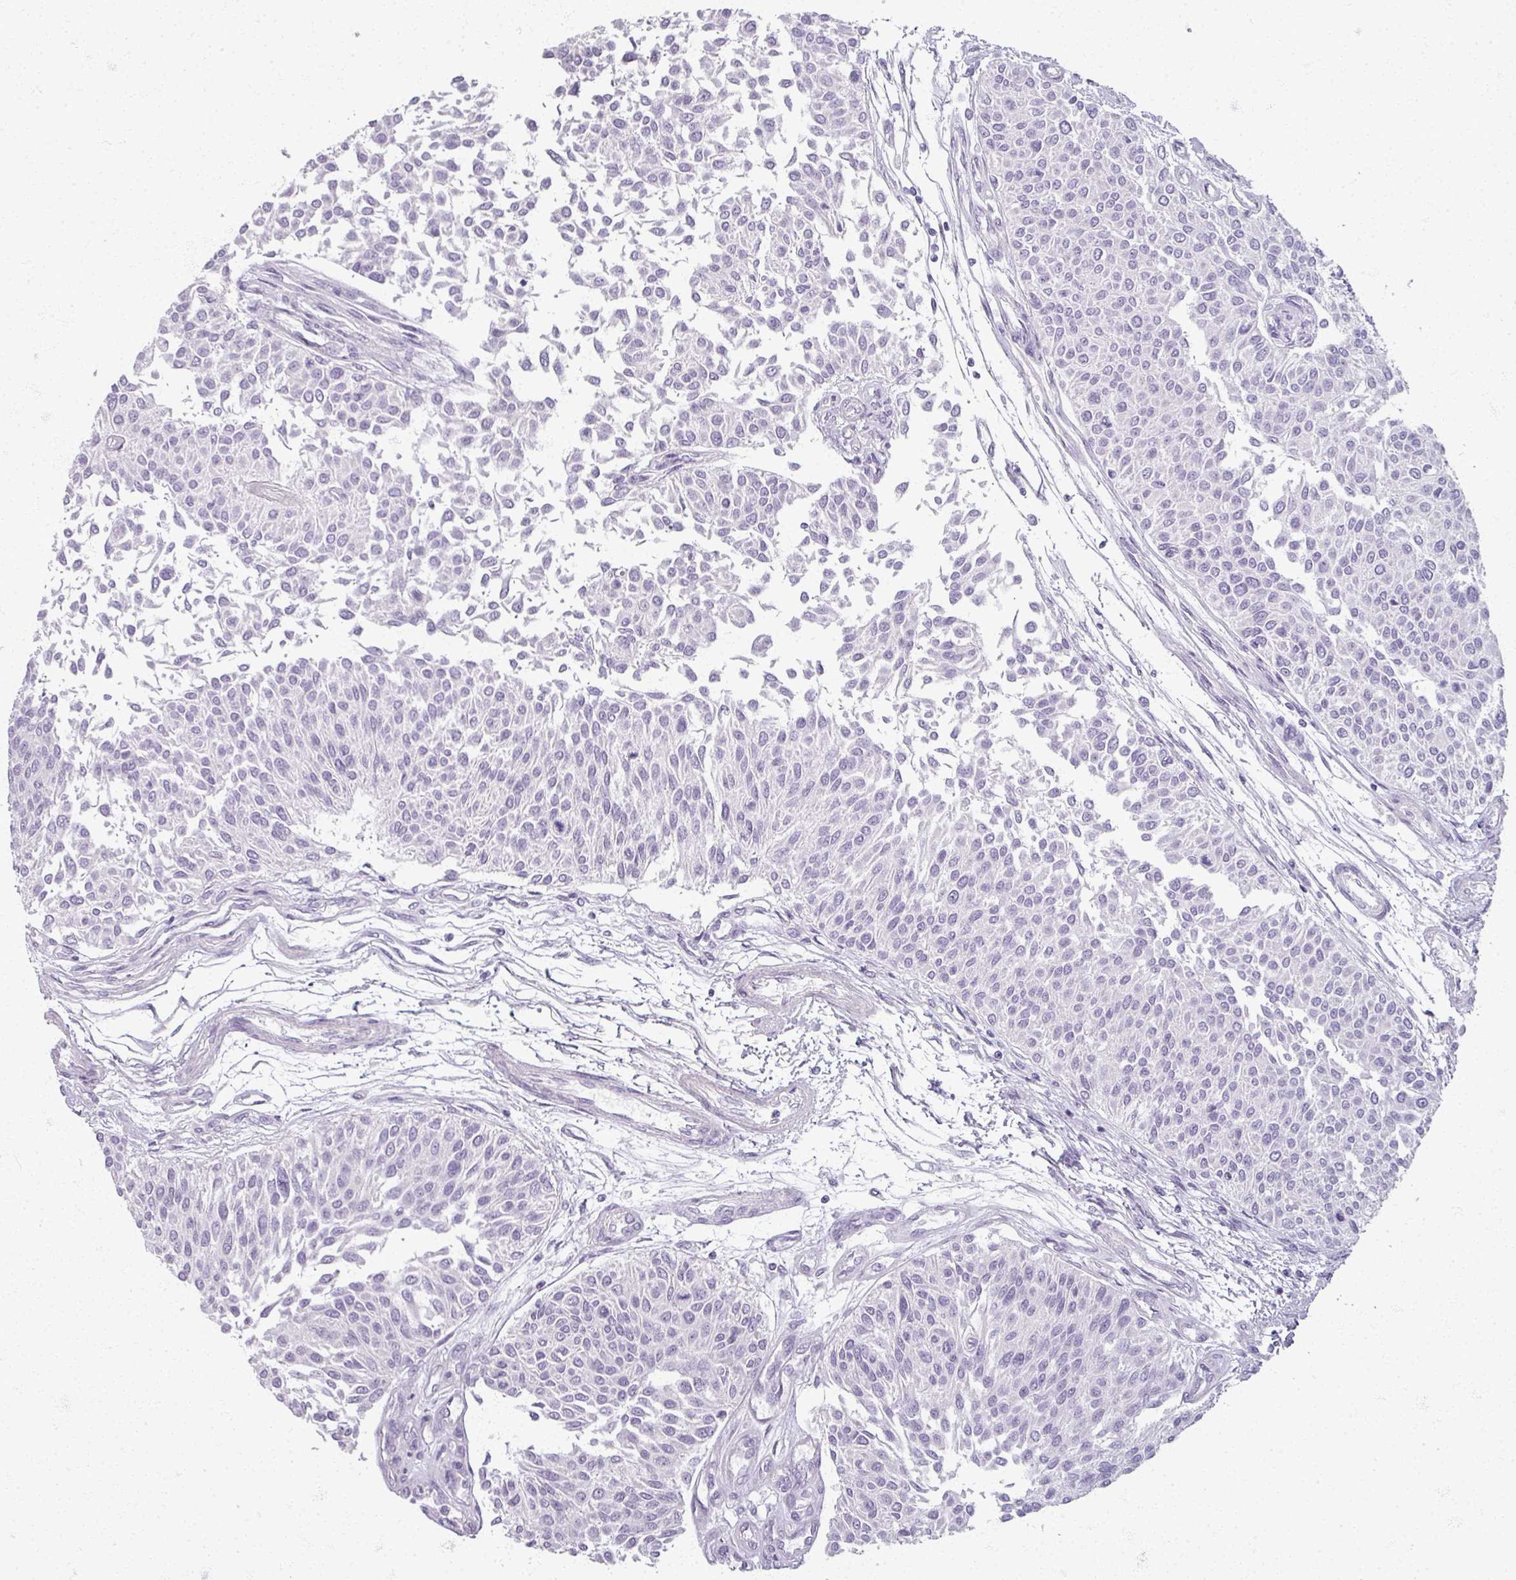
{"staining": {"intensity": "negative", "quantity": "none", "location": "none"}, "tissue": "urothelial cancer", "cell_type": "Tumor cells", "image_type": "cancer", "snomed": [{"axis": "morphology", "description": "Urothelial carcinoma, NOS"}, {"axis": "topography", "description": "Urinary bladder"}], "caption": "Immunohistochemical staining of human urothelial cancer shows no significant expression in tumor cells.", "gene": "RFPL2", "patient": {"sex": "male", "age": 55}}